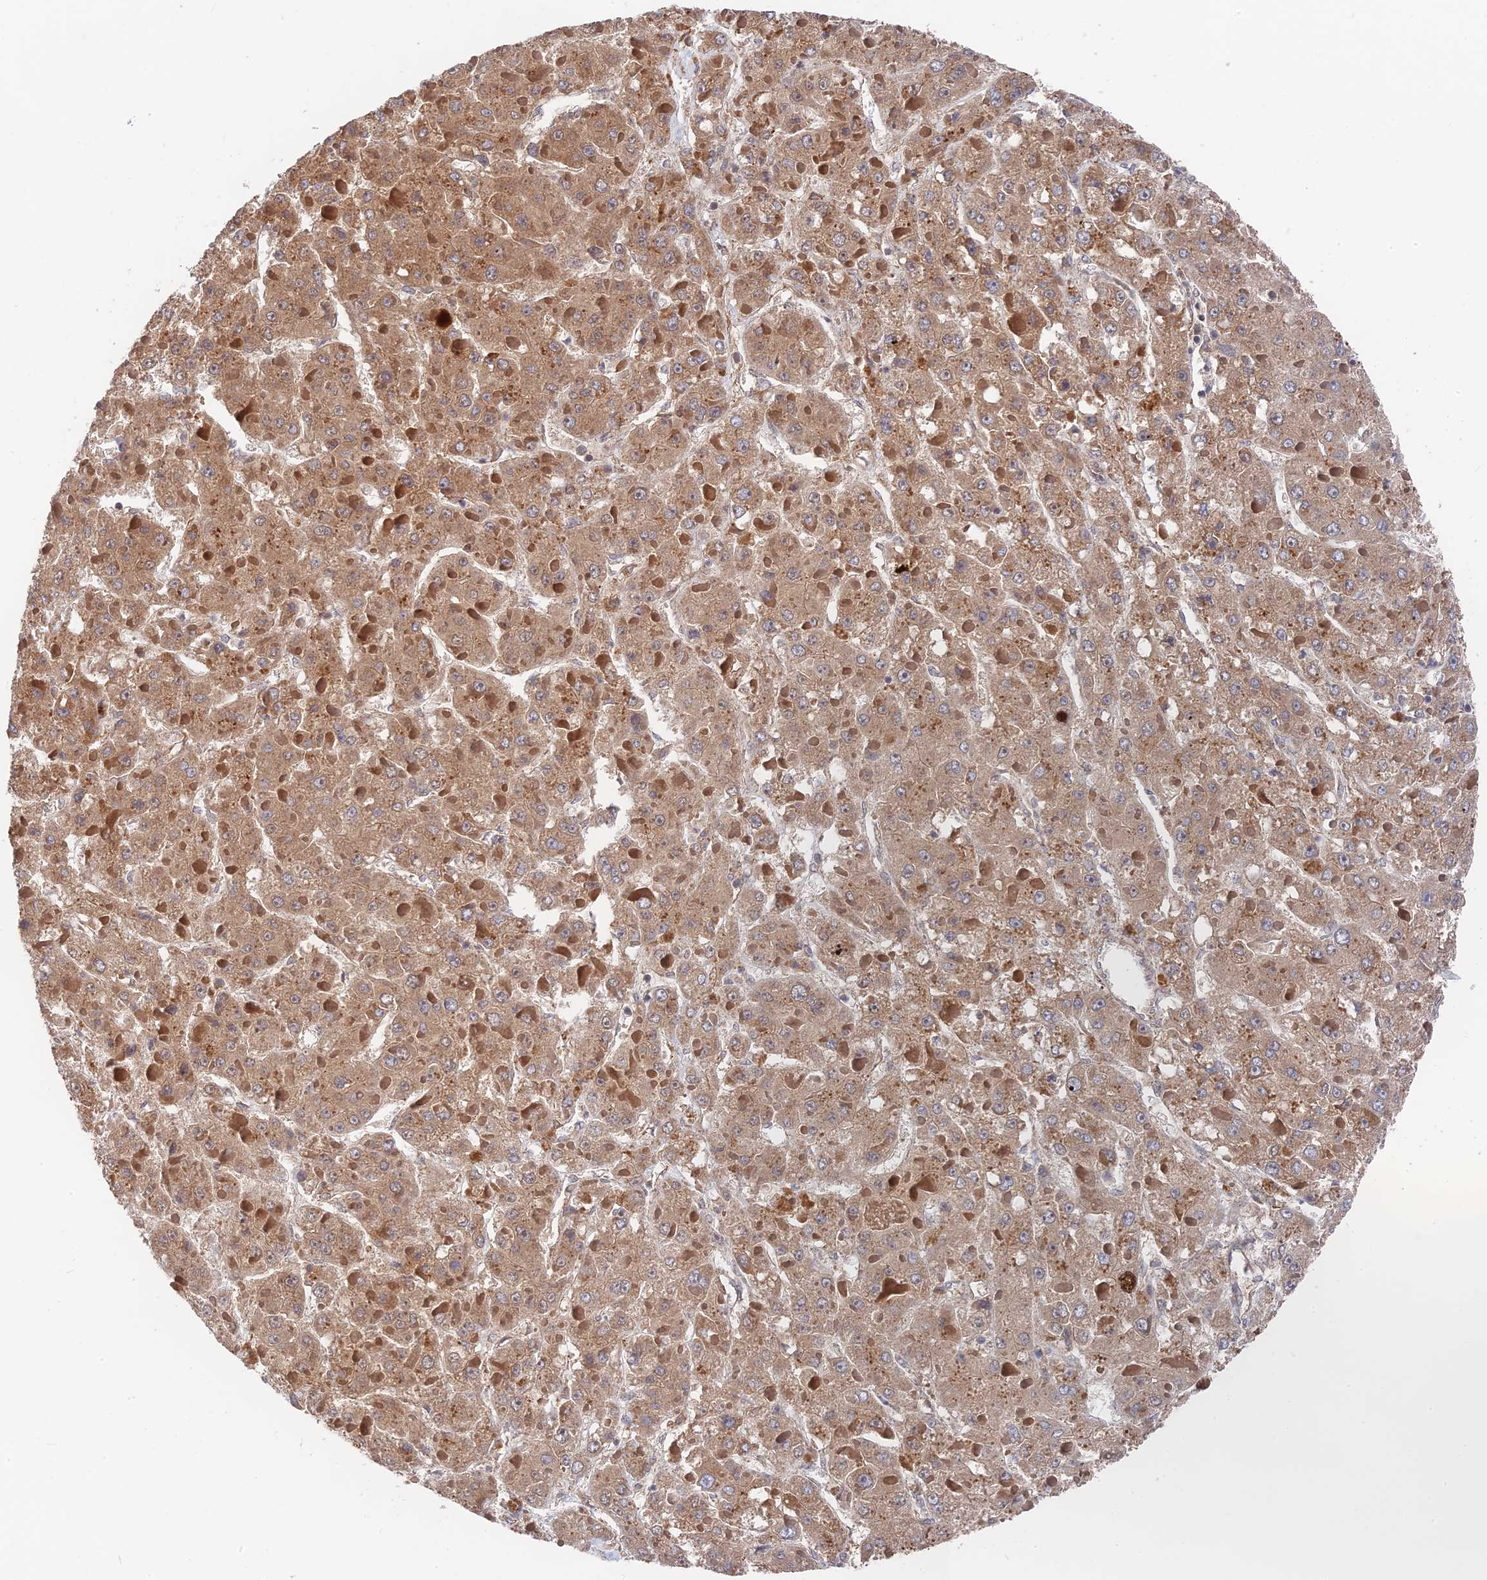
{"staining": {"intensity": "moderate", "quantity": ">75%", "location": "cytoplasmic/membranous"}, "tissue": "liver cancer", "cell_type": "Tumor cells", "image_type": "cancer", "snomed": [{"axis": "morphology", "description": "Carcinoma, Hepatocellular, NOS"}, {"axis": "topography", "description": "Liver"}], "caption": "Immunohistochemistry (IHC) of human liver cancer (hepatocellular carcinoma) exhibits medium levels of moderate cytoplasmic/membranous expression in approximately >75% of tumor cells. (Stains: DAB (3,3'-diaminobenzidine) in brown, nuclei in blue, Microscopy: brightfield microscopy at high magnification).", "gene": "ZNF320", "patient": {"sex": "female", "age": 73}}